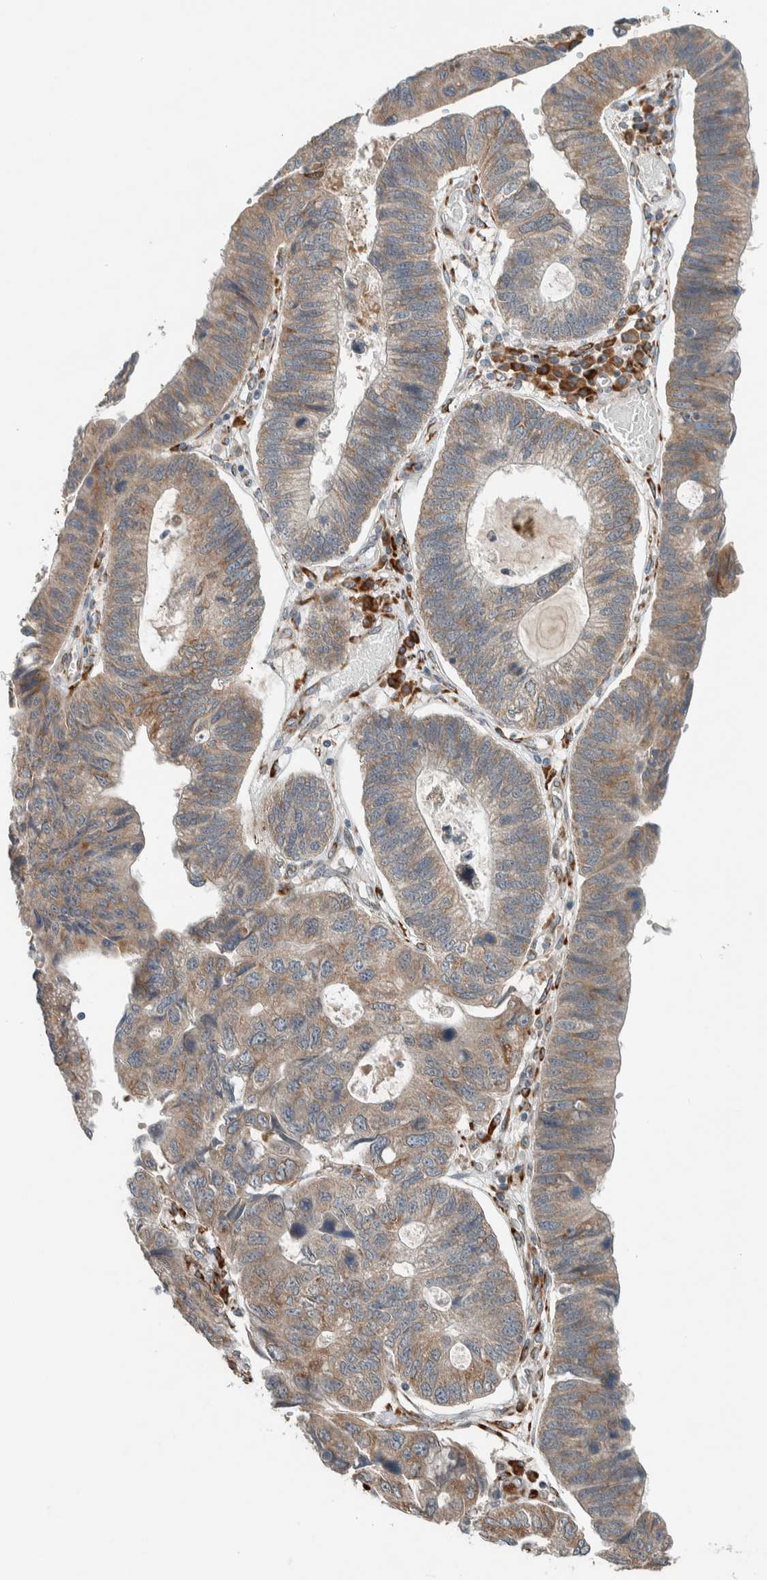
{"staining": {"intensity": "moderate", "quantity": ">75%", "location": "cytoplasmic/membranous"}, "tissue": "stomach cancer", "cell_type": "Tumor cells", "image_type": "cancer", "snomed": [{"axis": "morphology", "description": "Adenocarcinoma, NOS"}, {"axis": "topography", "description": "Stomach"}], "caption": "The image exhibits immunohistochemical staining of stomach cancer (adenocarcinoma). There is moderate cytoplasmic/membranous positivity is identified in approximately >75% of tumor cells.", "gene": "CTBP2", "patient": {"sex": "male", "age": 59}}